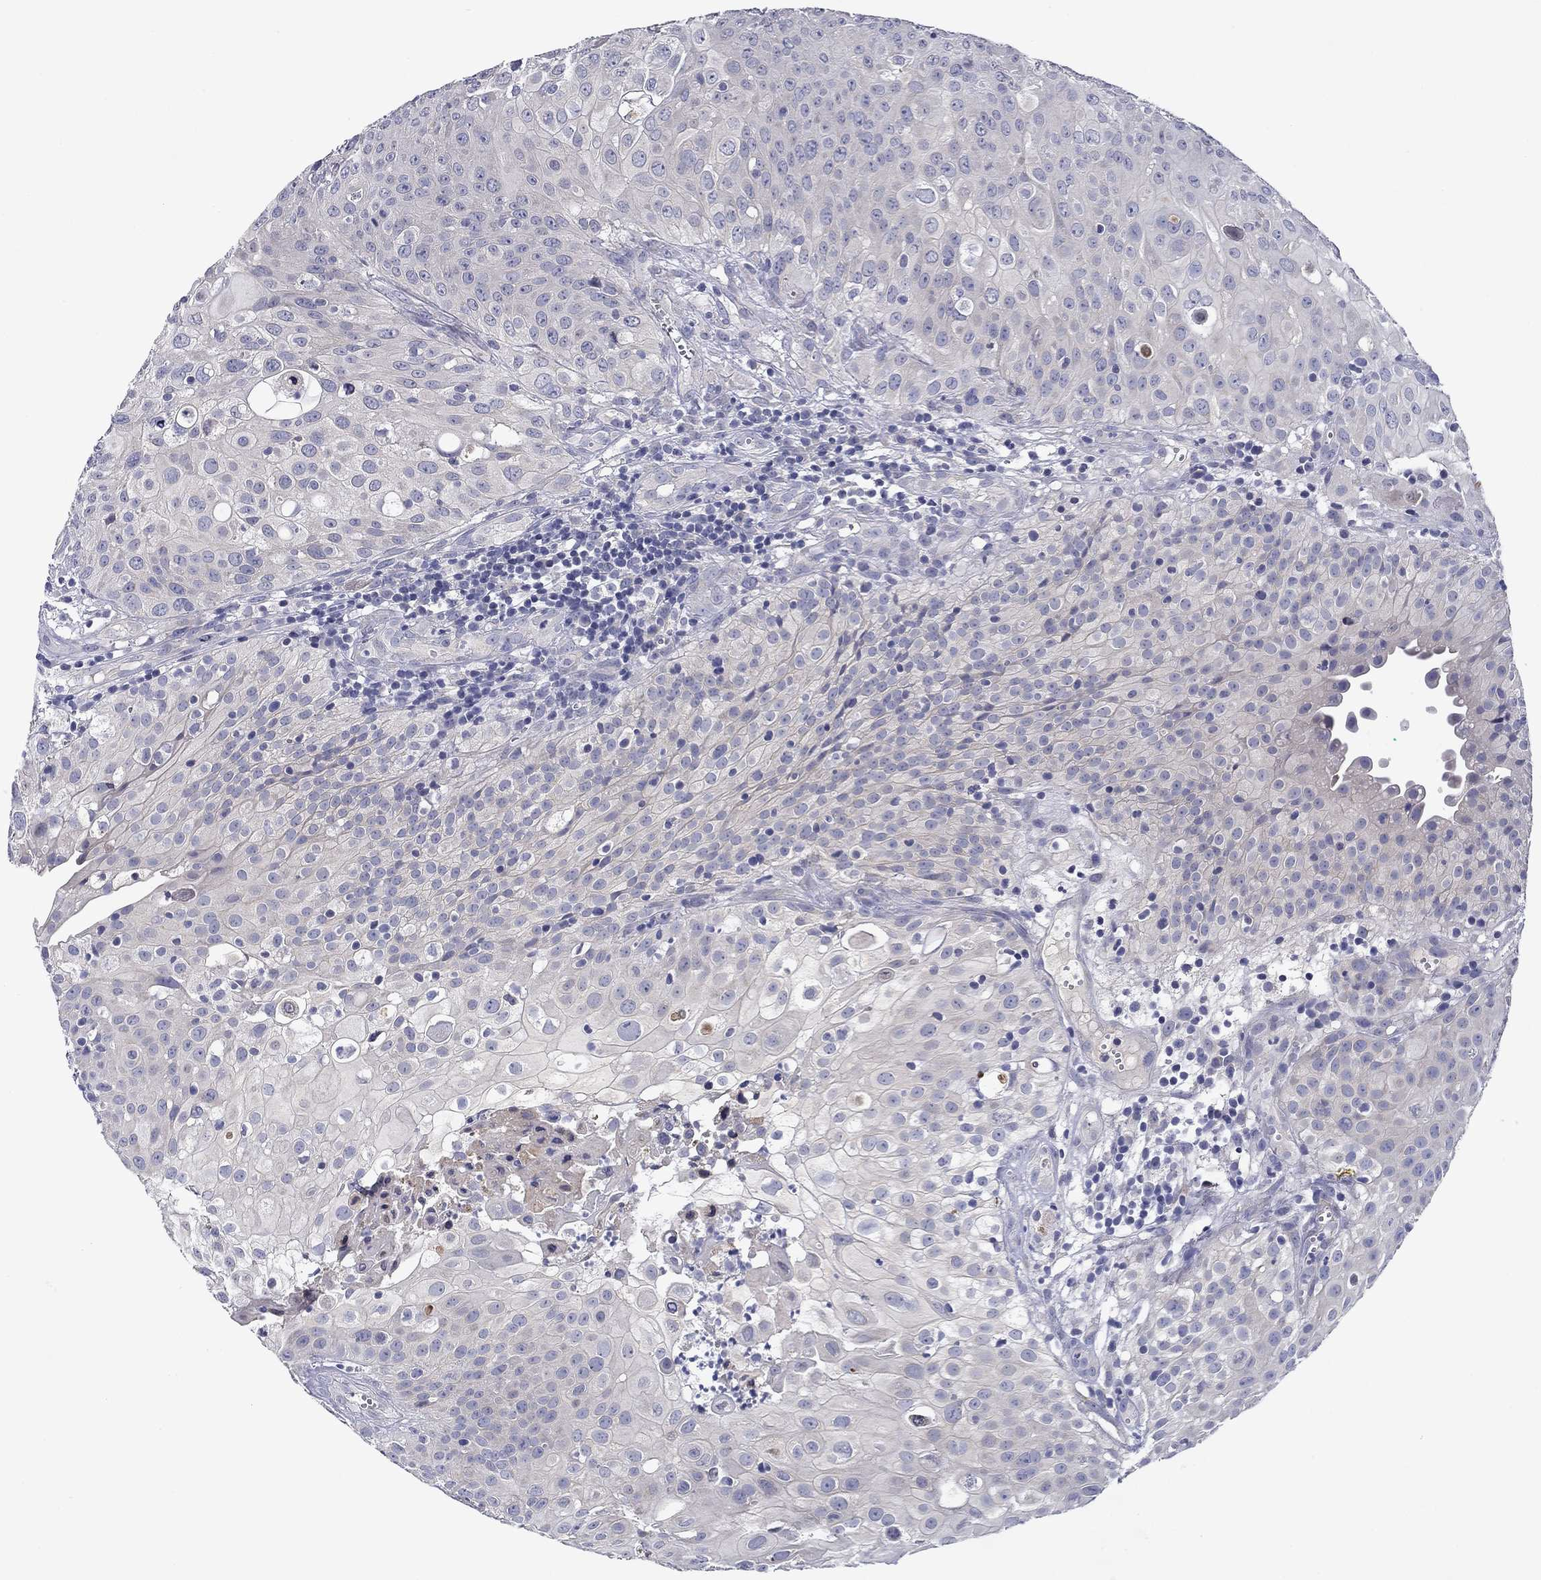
{"staining": {"intensity": "negative", "quantity": "none", "location": "none"}, "tissue": "urothelial cancer", "cell_type": "Tumor cells", "image_type": "cancer", "snomed": [{"axis": "morphology", "description": "Urothelial carcinoma, High grade"}, {"axis": "topography", "description": "Urinary bladder"}], "caption": "A photomicrograph of human urothelial cancer is negative for staining in tumor cells.", "gene": "SPATA7", "patient": {"sex": "female", "age": 79}}